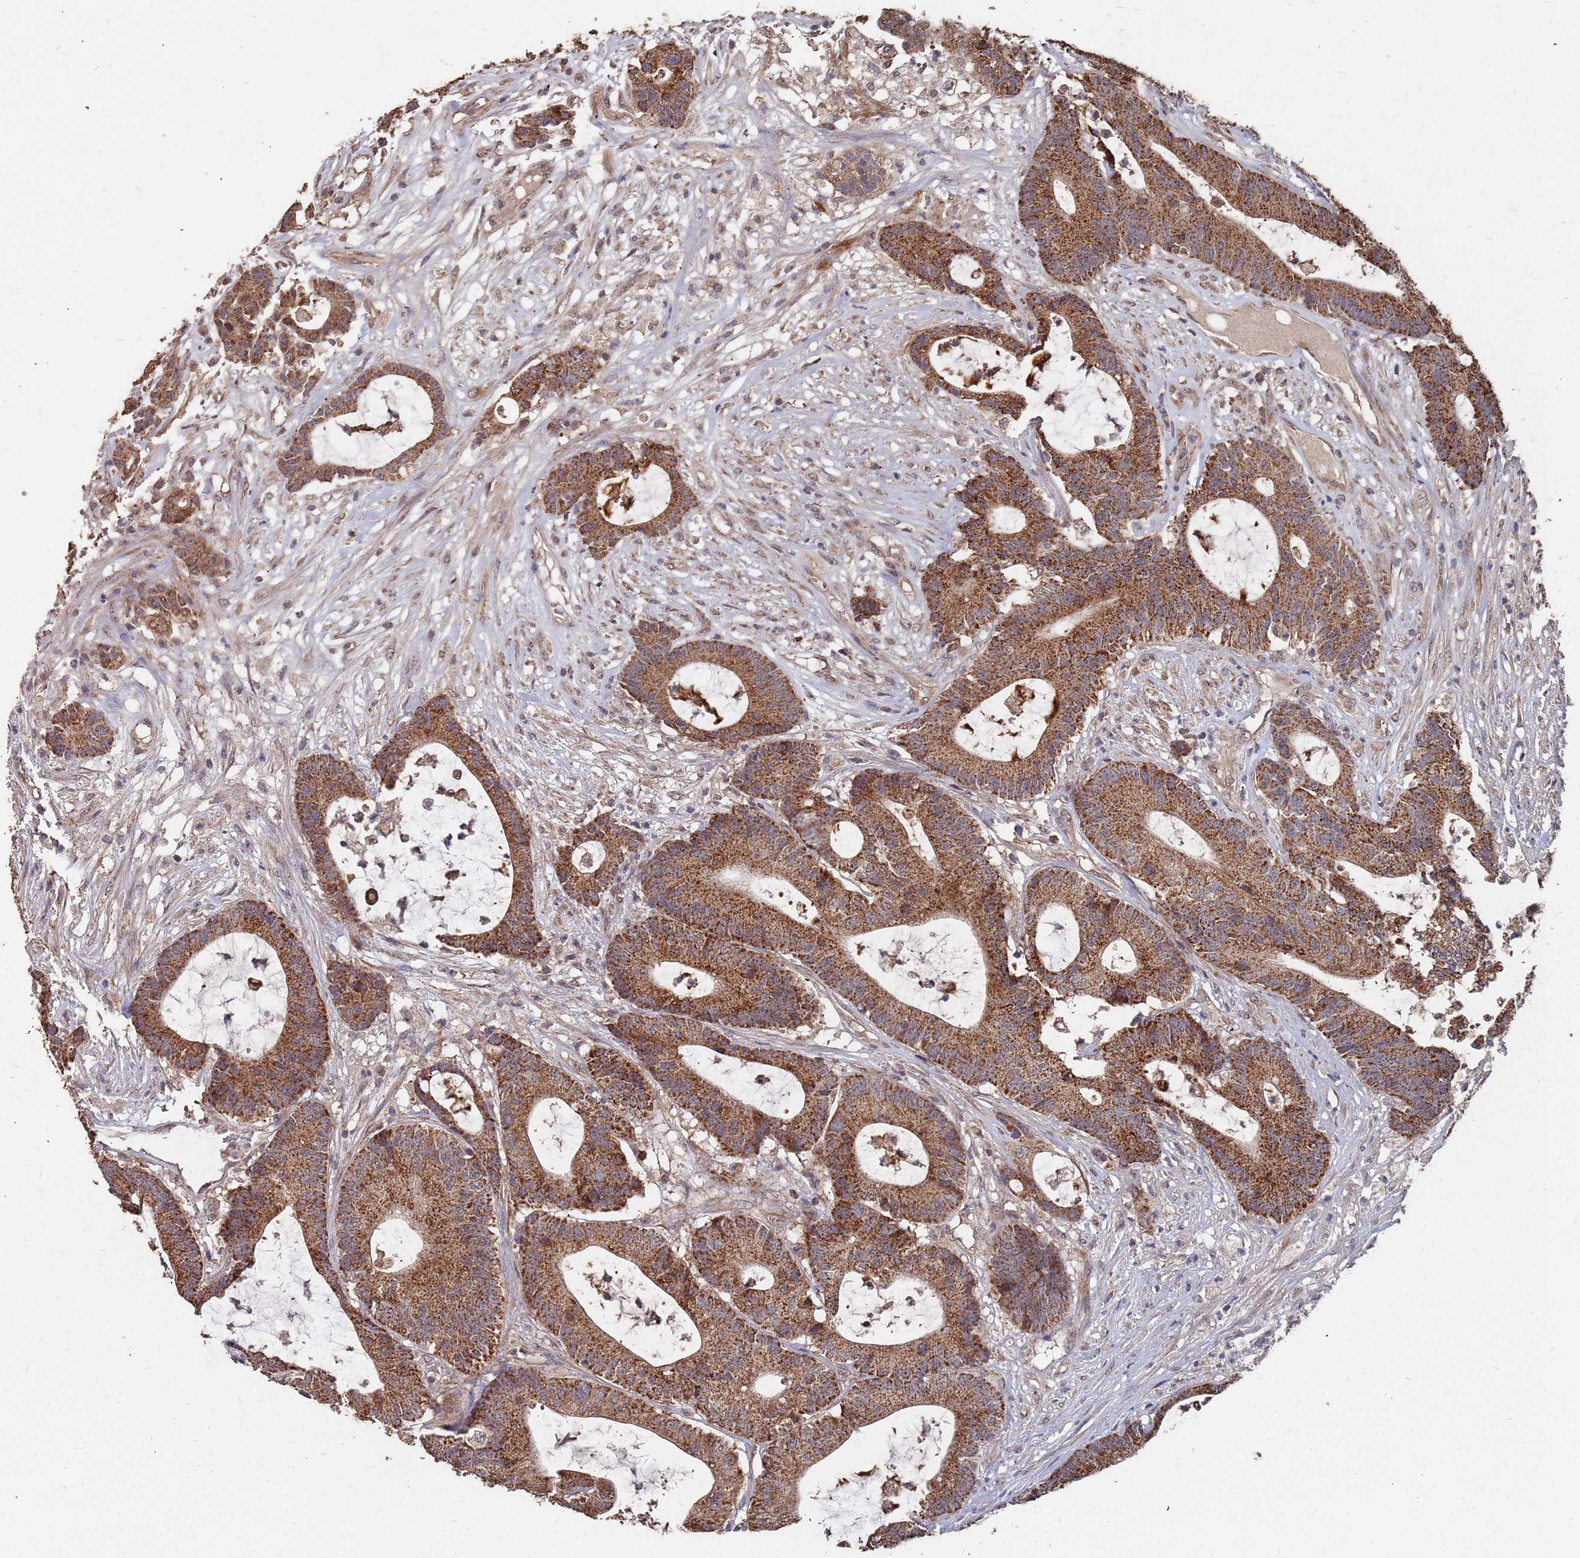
{"staining": {"intensity": "strong", "quantity": ">75%", "location": "cytoplasmic/membranous"}, "tissue": "colorectal cancer", "cell_type": "Tumor cells", "image_type": "cancer", "snomed": [{"axis": "morphology", "description": "Adenocarcinoma, NOS"}, {"axis": "topography", "description": "Colon"}], "caption": "Protein expression by immunohistochemistry shows strong cytoplasmic/membranous staining in about >75% of tumor cells in colorectal cancer (adenocarcinoma).", "gene": "PRORP", "patient": {"sex": "female", "age": 84}}